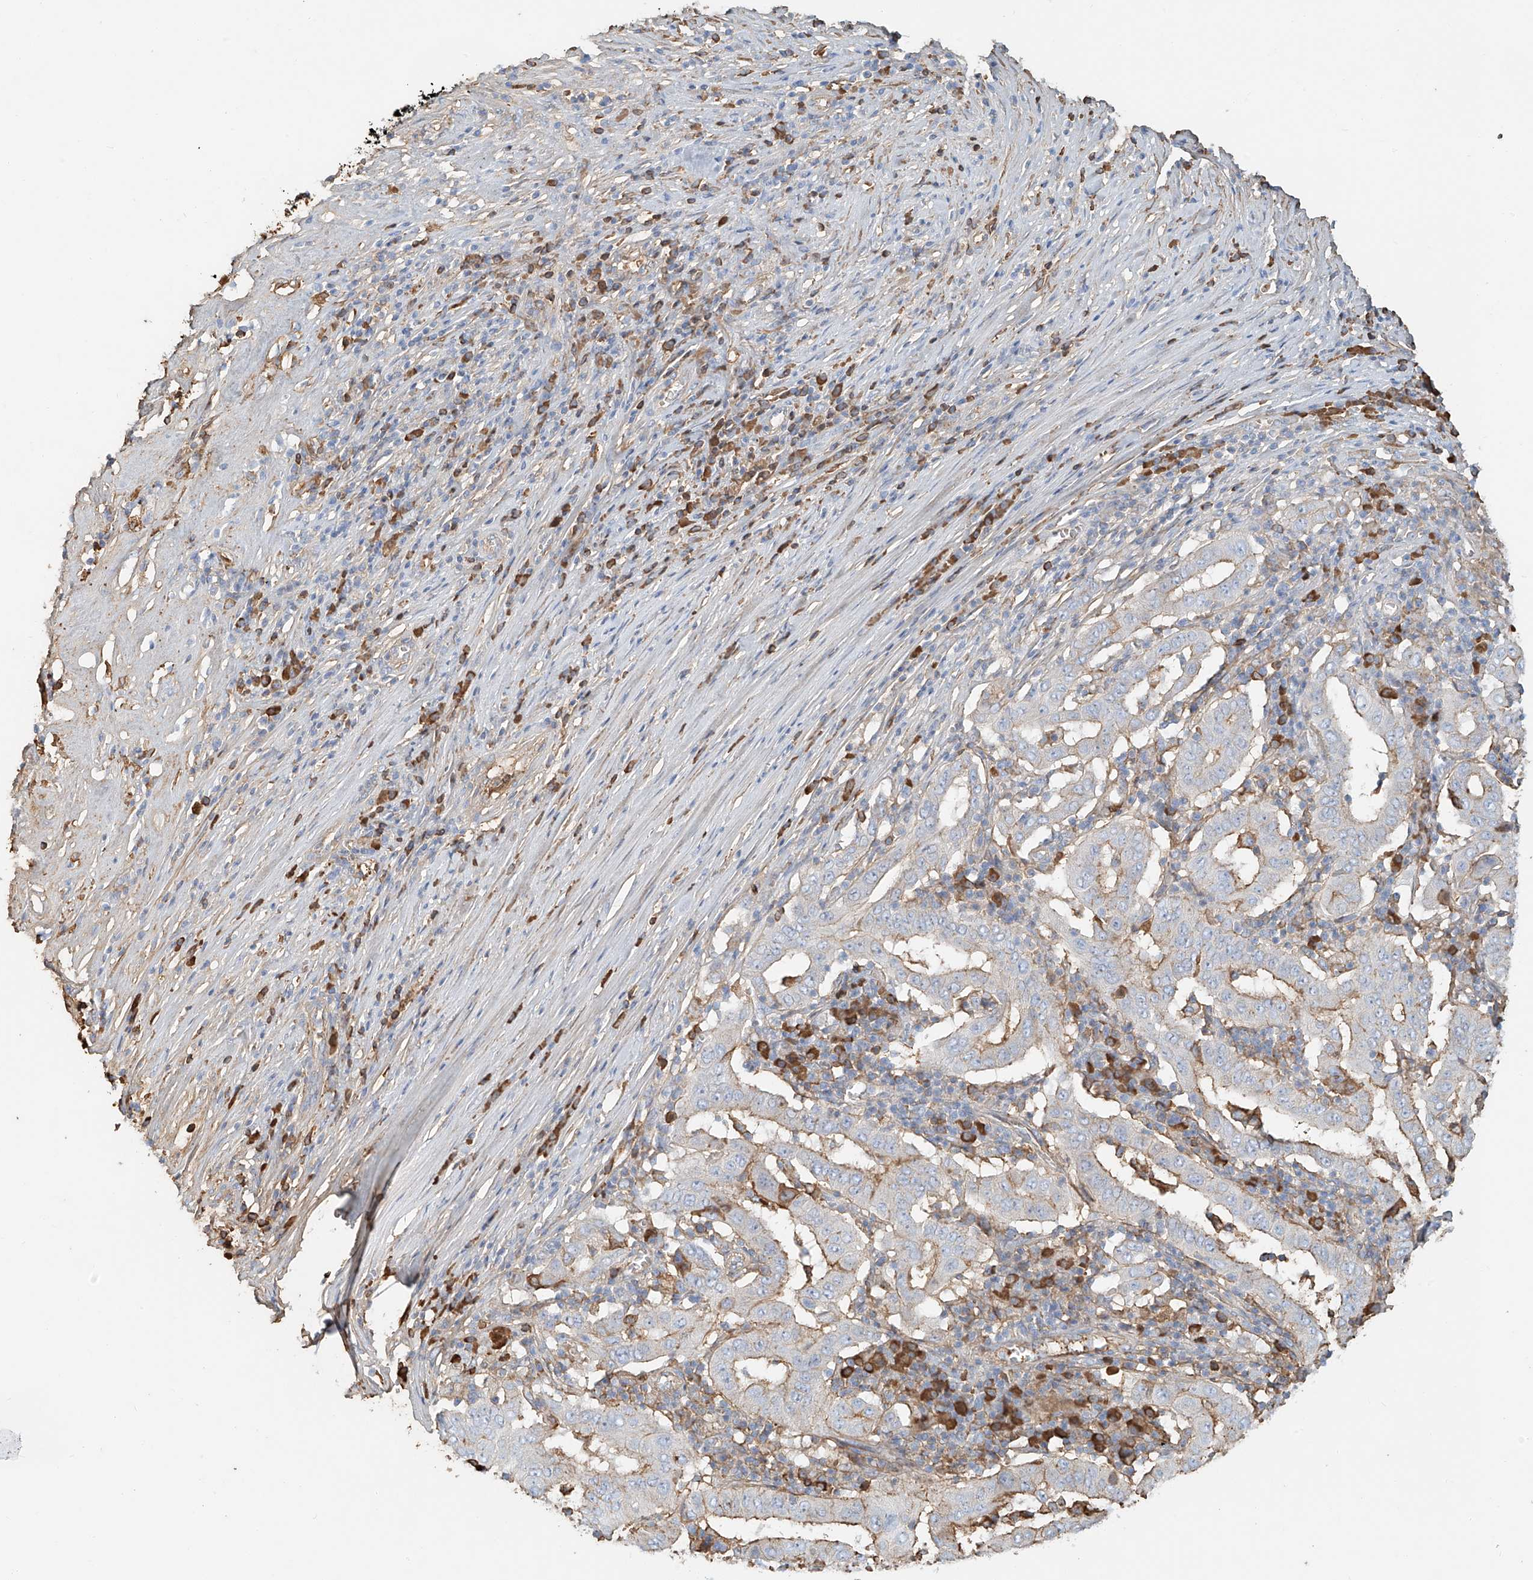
{"staining": {"intensity": "weak", "quantity": "25%-75%", "location": "cytoplasmic/membranous"}, "tissue": "pancreatic cancer", "cell_type": "Tumor cells", "image_type": "cancer", "snomed": [{"axis": "morphology", "description": "Adenocarcinoma, NOS"}, {"axis": "topography", "description": "Pancreas"}], "caption": "Tumor cells show low levels of weak cytoplasmic/membranous positivity in about 25%-75% of cells in pancreatic cancer (adenocarcinoma).", "gene": "ZFP30", "patient": {"sex": "male", "age": 63}}